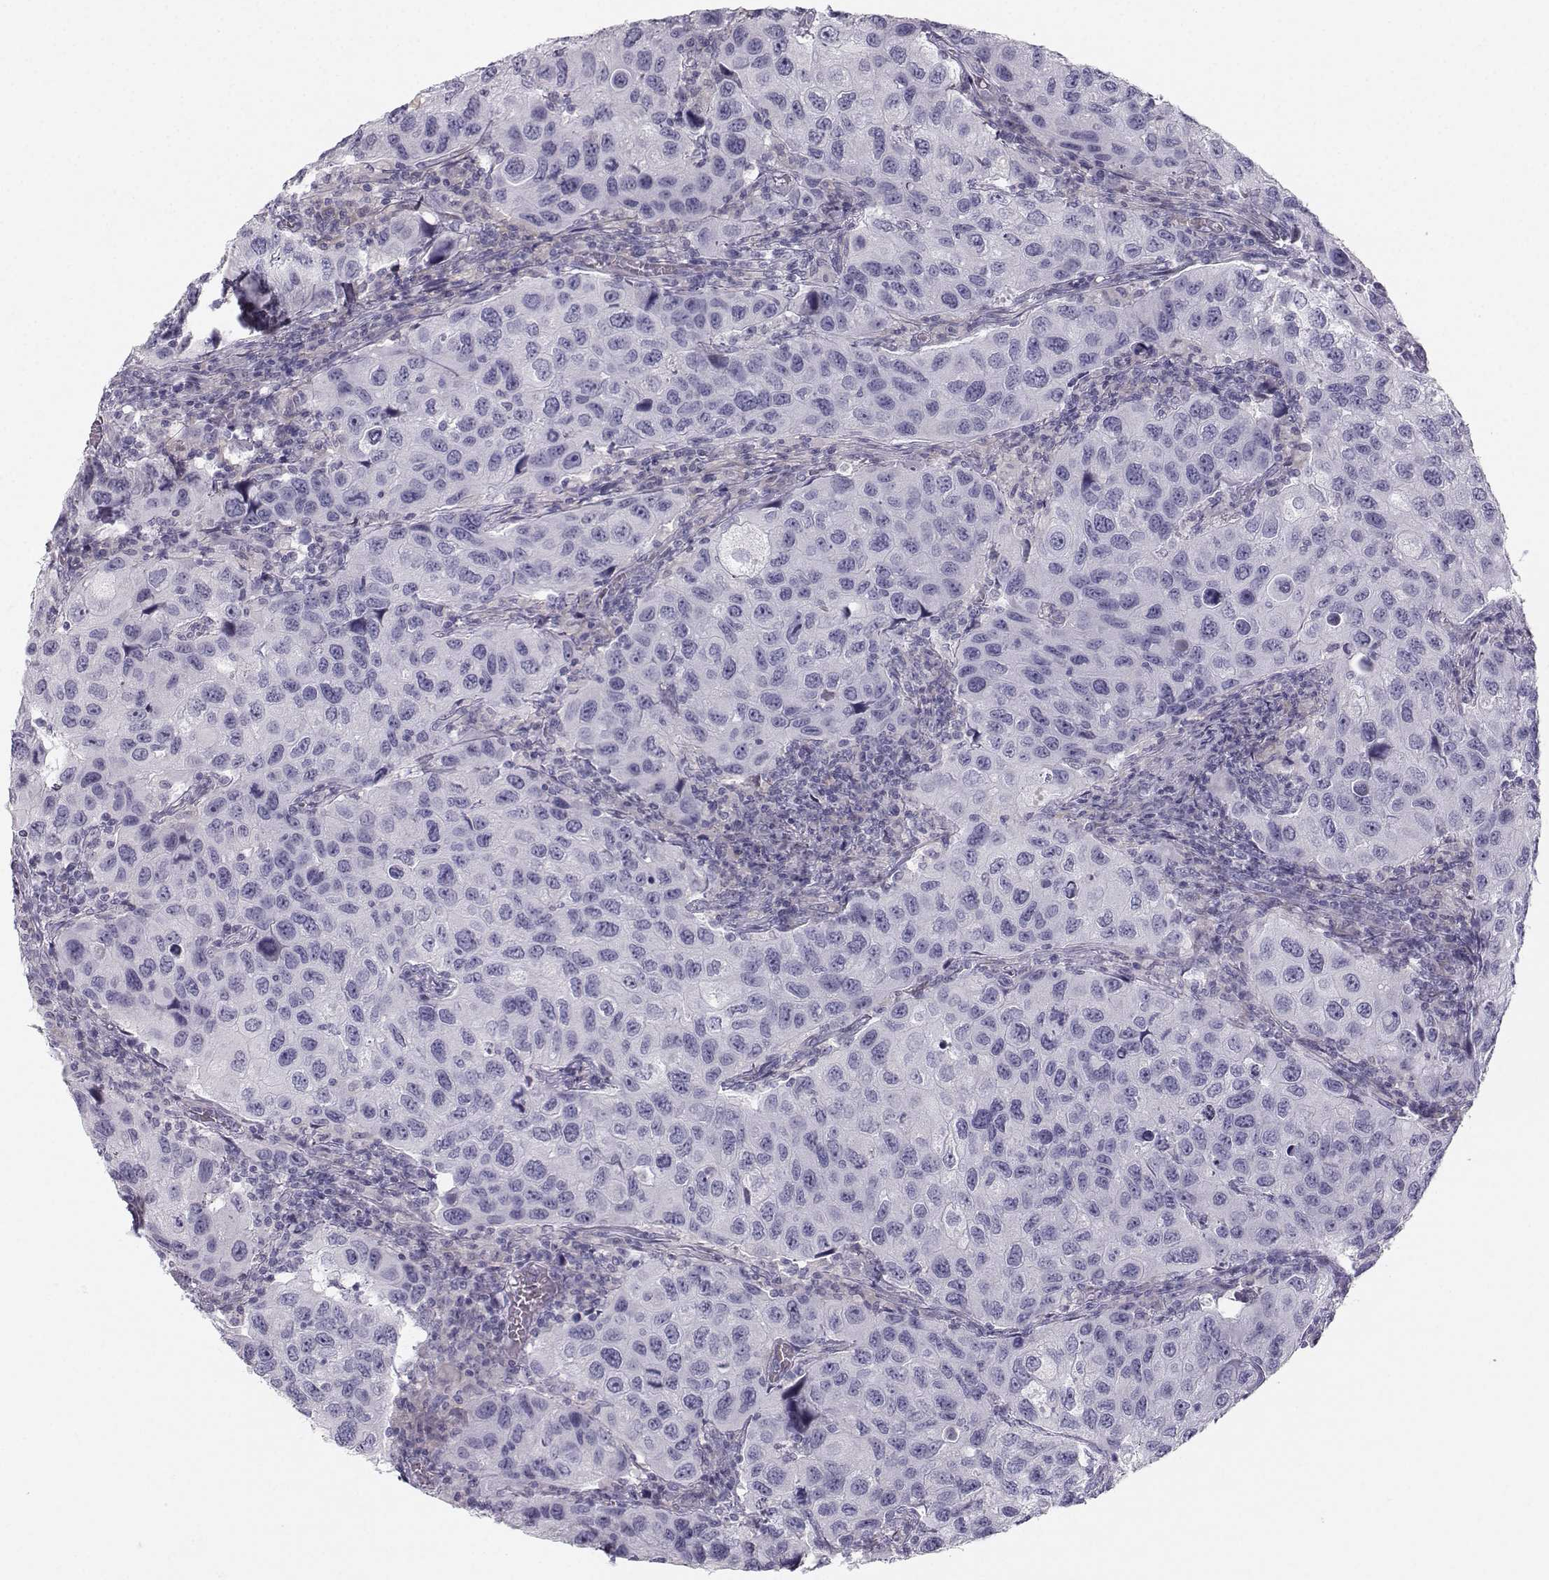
{"staining": {"intensity": "negative", "quantity": "none", "location": "none"}, "tissue": "urothelial cancer", "cell_type": "Tumor cells", "image_type": "cancer", "snomed": [{"axis": "morphology", "description": "Urothelial carcinoma, High grade"}, {"axis": "topography", "description": "Urinary bladder"}], "caption": "An IHC photomicrograph of urothelial carcinoma (high-grade) is shown. There is no staining in tumor cells of urothelial carcinoma (high-grade).", "gene": "CASR", "patient": {"sex": "male", "age": 79}}